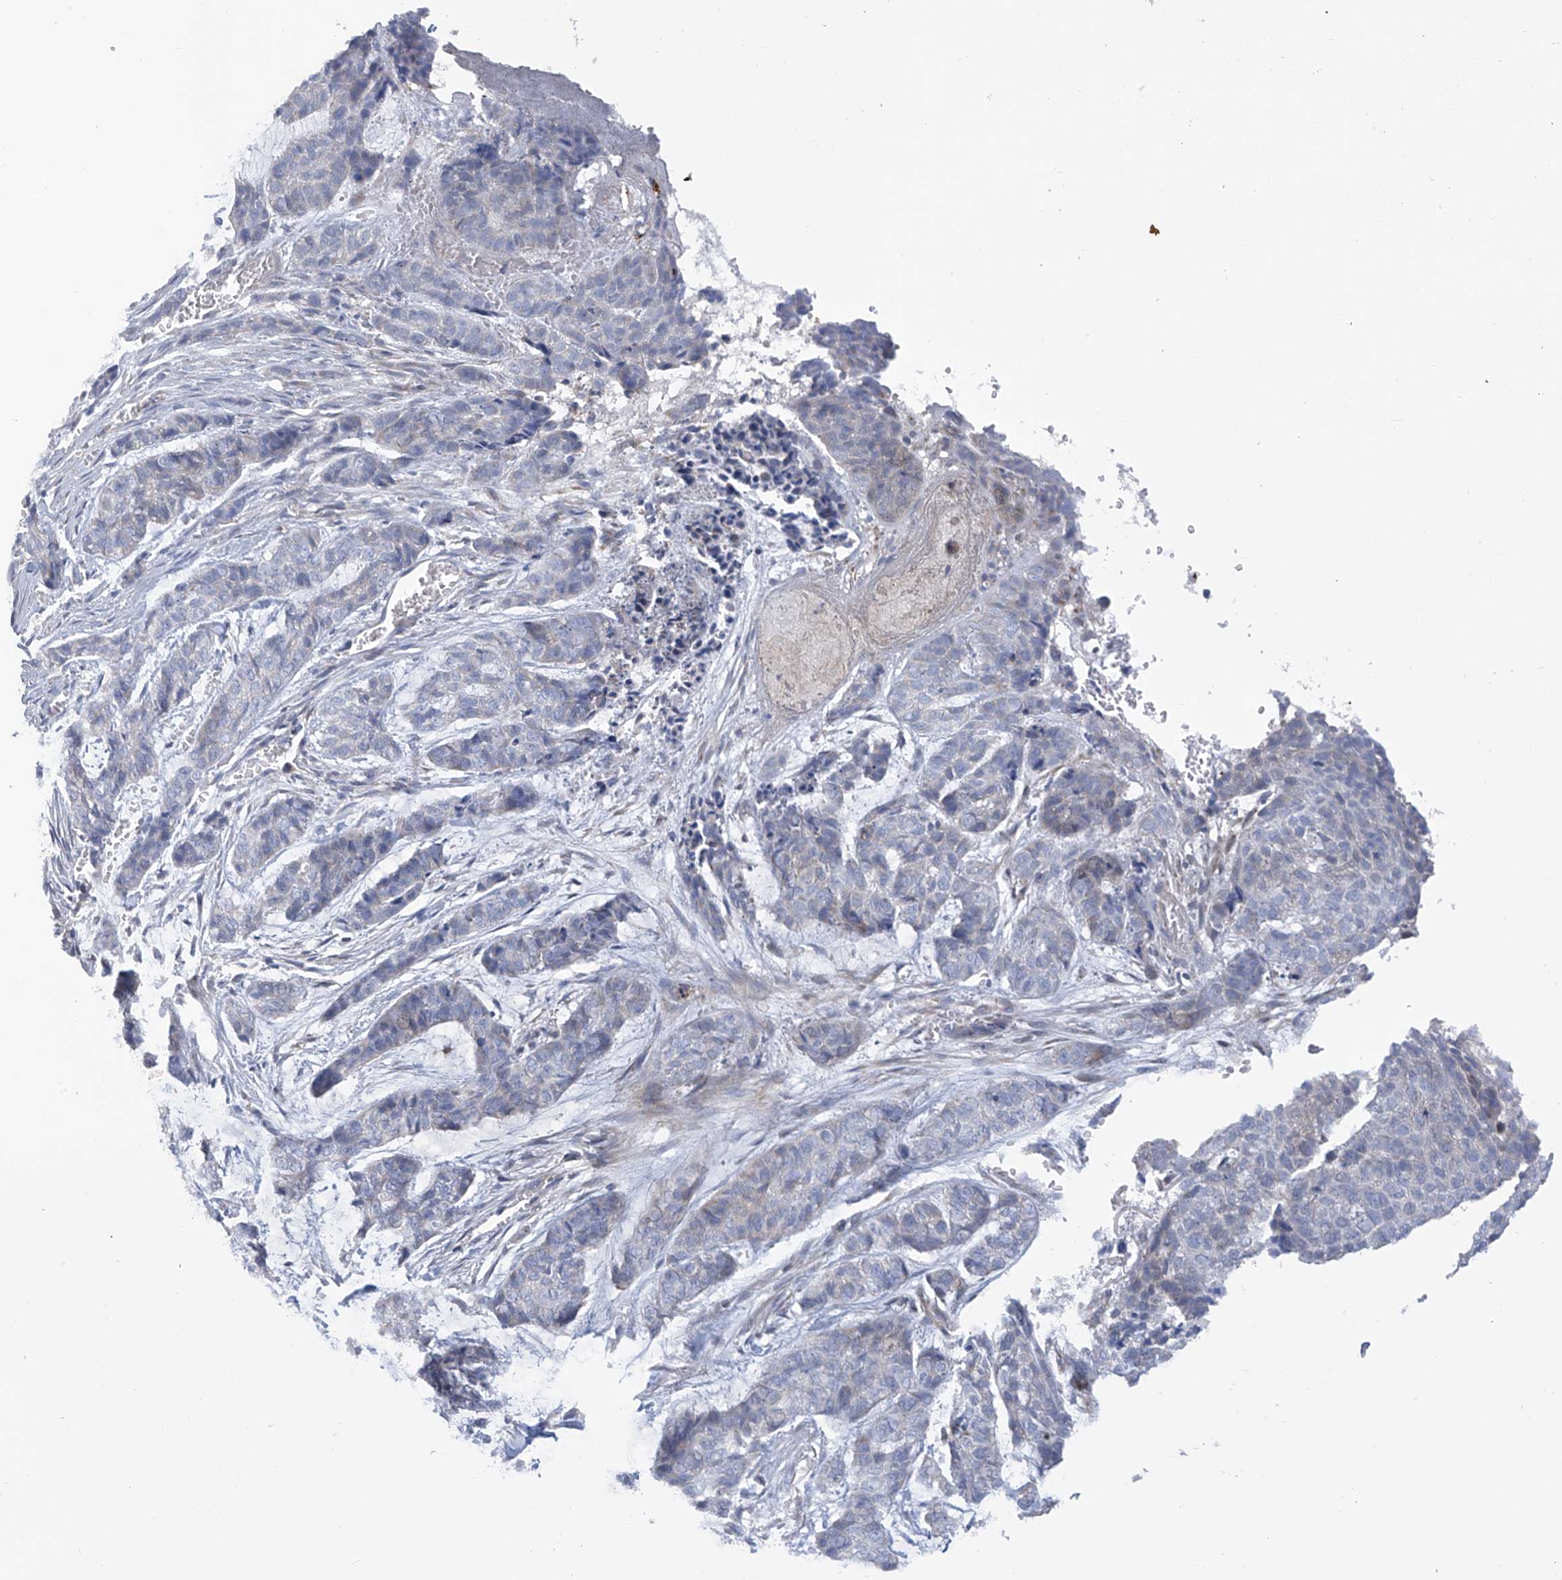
{"staining": {"intensity": "negative", "quantity": "none", "location": "none"}, "tissue": "skin cancer", "cell_type": "Tumor cells", "image_type": "cancer", "snomed": [{"axis": "morphology", "description": "Basal cell carcinoma"}, {"axis": "topography", "description": "Skin"}], "caption": "Immunohistochemical staining of skin cancer displays no significant positivity in tumor cells.", "gene": "SLCO4A1", "patient": {"sex": "female", "age": 64}}